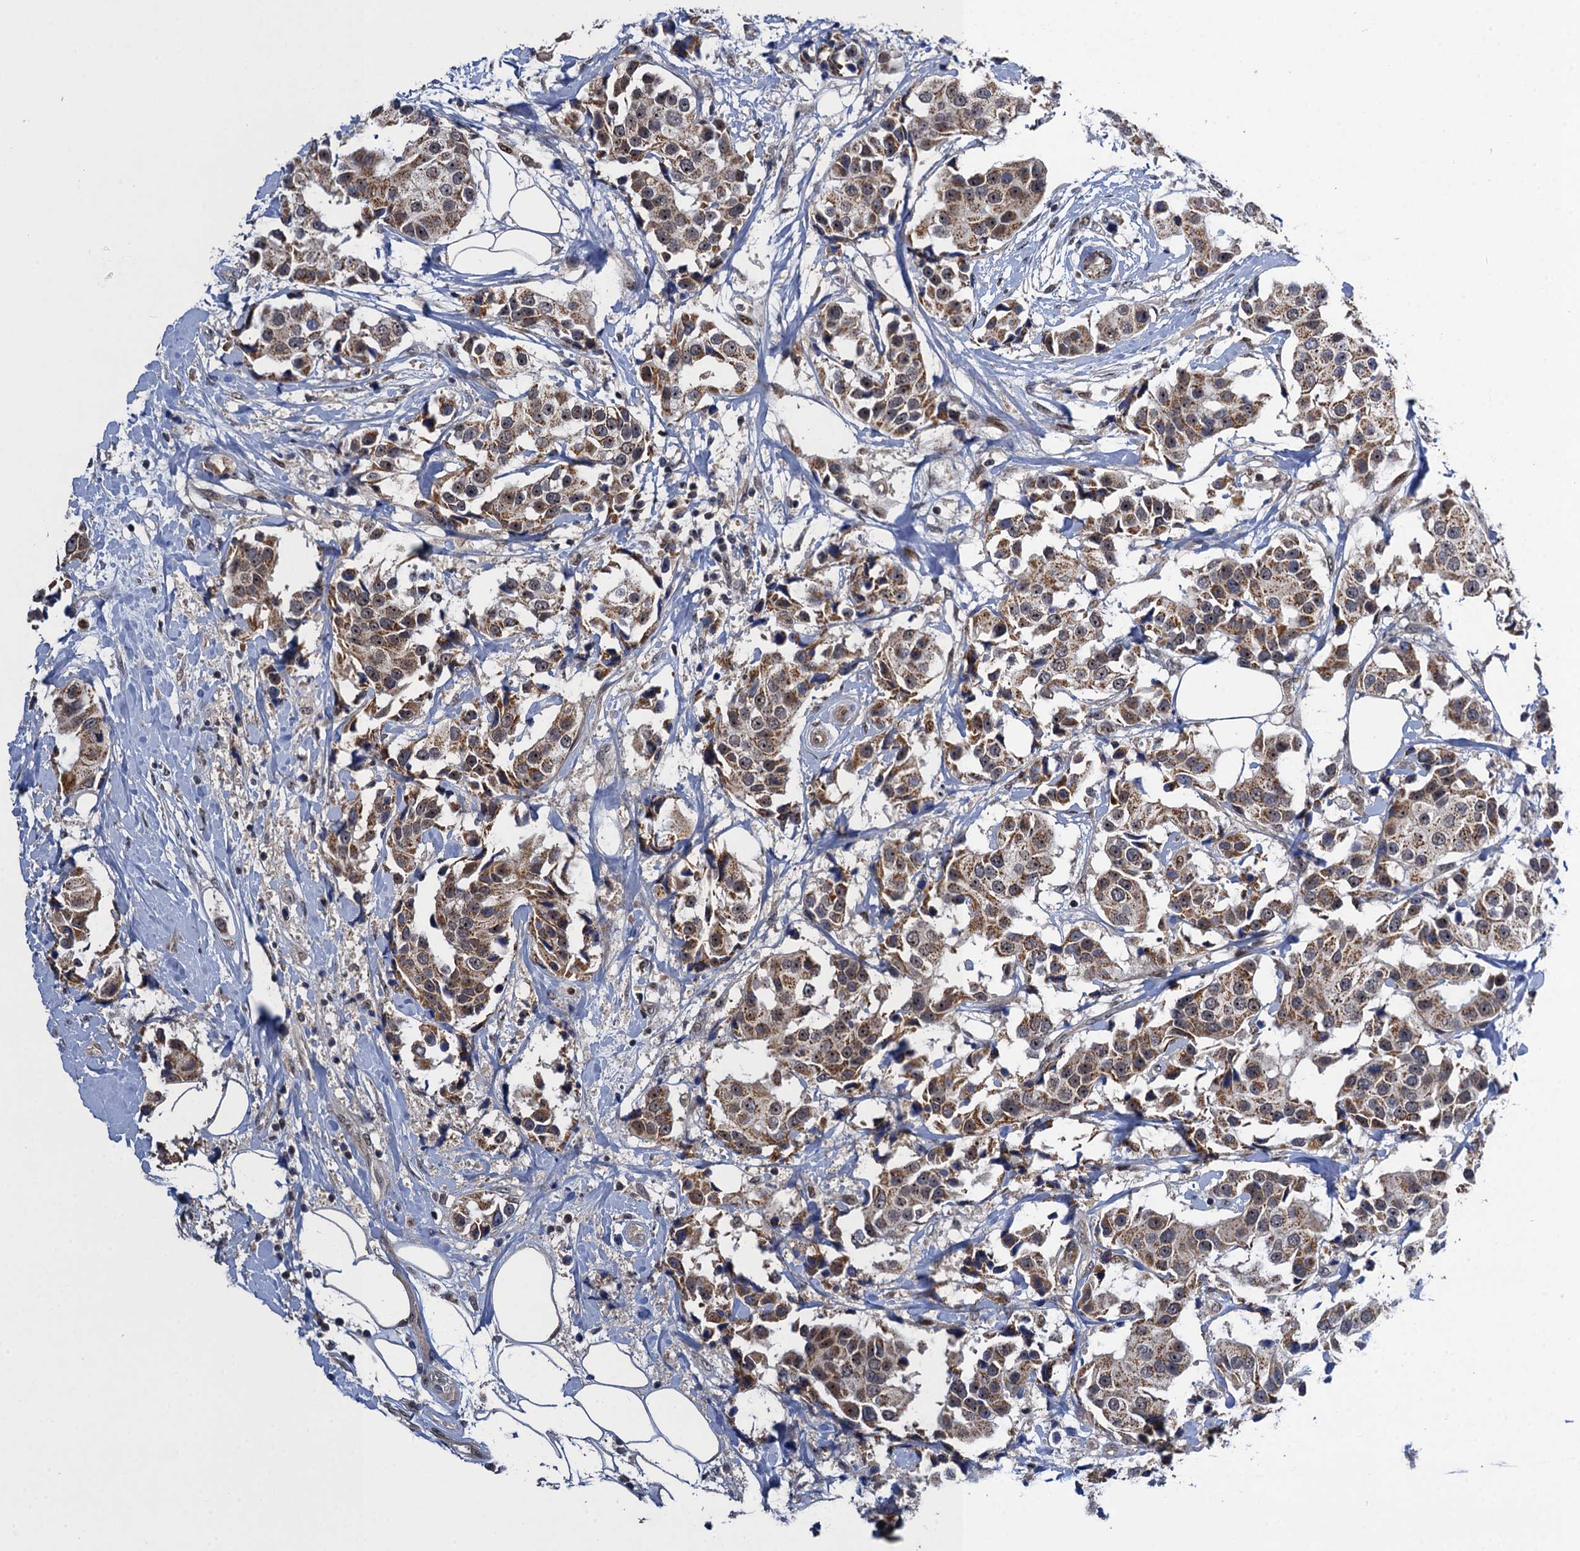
{"staining": {"intensity": "moderate", "quantity": ">75%", "location": "cytoplasmic/membranous"}, "tissue": "breast cancer", "cell_type": "Tumor cells", "image_type": "cancer", "snomed": [{"axis": "morphology", "description": "Normal tissue, NOS"}, {"axis": "morphology", "description": "Duct carcinoma"}, {"axis": "topography", "description": "Breast"}], "caption": "Human breast cancer stained for a protein (brown) shows moderate cytoplasmic/membranous positive expression in about >75% of tumor cells.", "gene": "ZAR1L", "patient": {"sex": "female", "age": 39}}